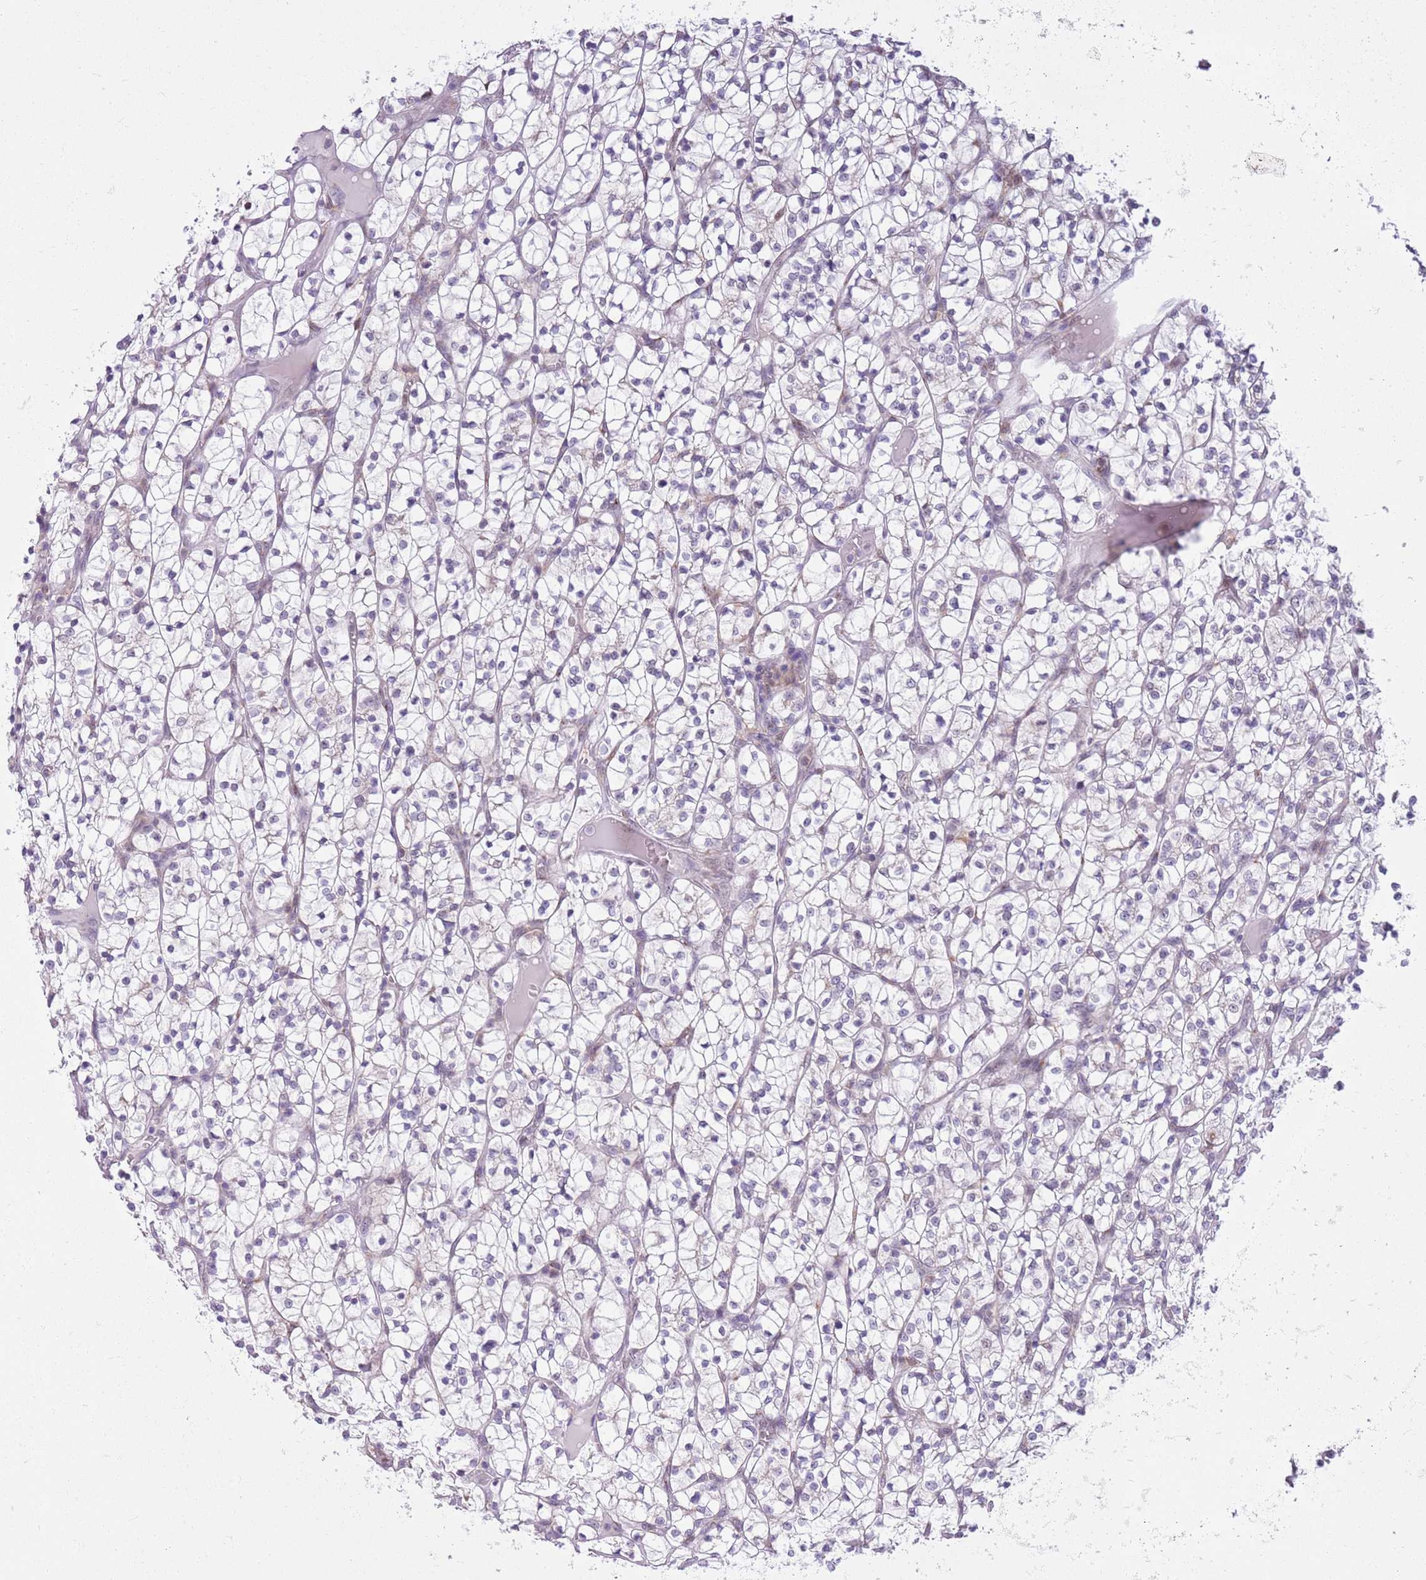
{"staining": {"intensity": "negative", "quantity": "none", "location": "none"}, "tissue": "renal cancer", "cell_type": "Tumor cells", "image_type": "cancer", "snomed": [{"axis": "morphology", "description": "Adenocarcinoma, NOS"}, {"axis": "topography", "description": "Kidney"}], "caption": "IHC of human renal adenocarcinoma demonstrates no positivity in tumor cells.", "gene": "ZNF576", "patient": {"sex": "female", "age": 64}}